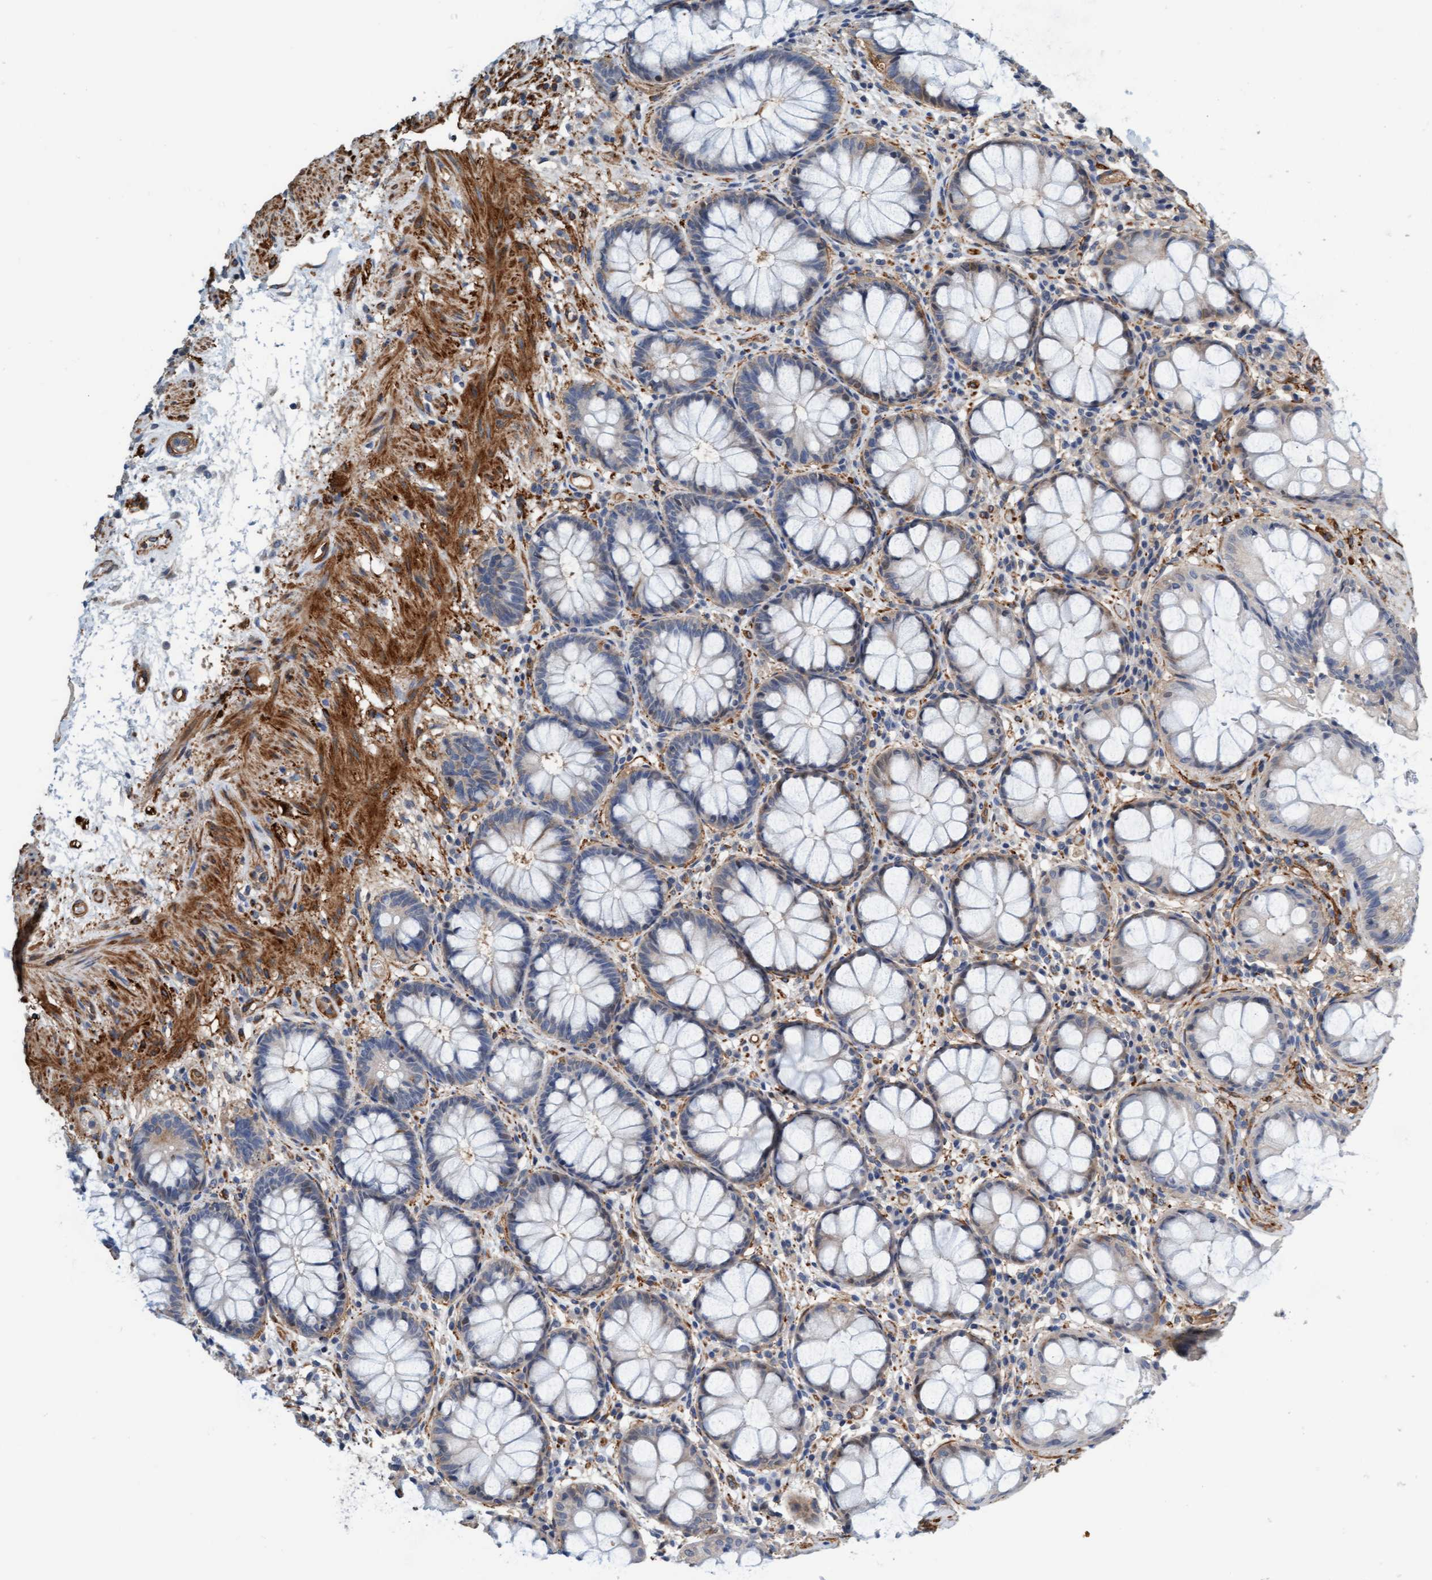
{"staining": {"intensity": "moderate", "quantity": "25%-75%", "location": "cytoplasmic/membranous"}, "tissue": "rectum", "cell_type": "Glandular cells", "image_type": "normal", "snomed": [{"axis": "morphology", "description": "Normal tissue, NOS"}, {"axis": "topography", "description": "Rectum"}], "caption": "This is a micrograph of immunohistochemistry (IHC) staining of normal rectum, which shows moderate positivity in the cytoplasmic/membranous of glandular cells.", "gene": "FMNL3", "patient": {"sex": "male", "age": 64}}